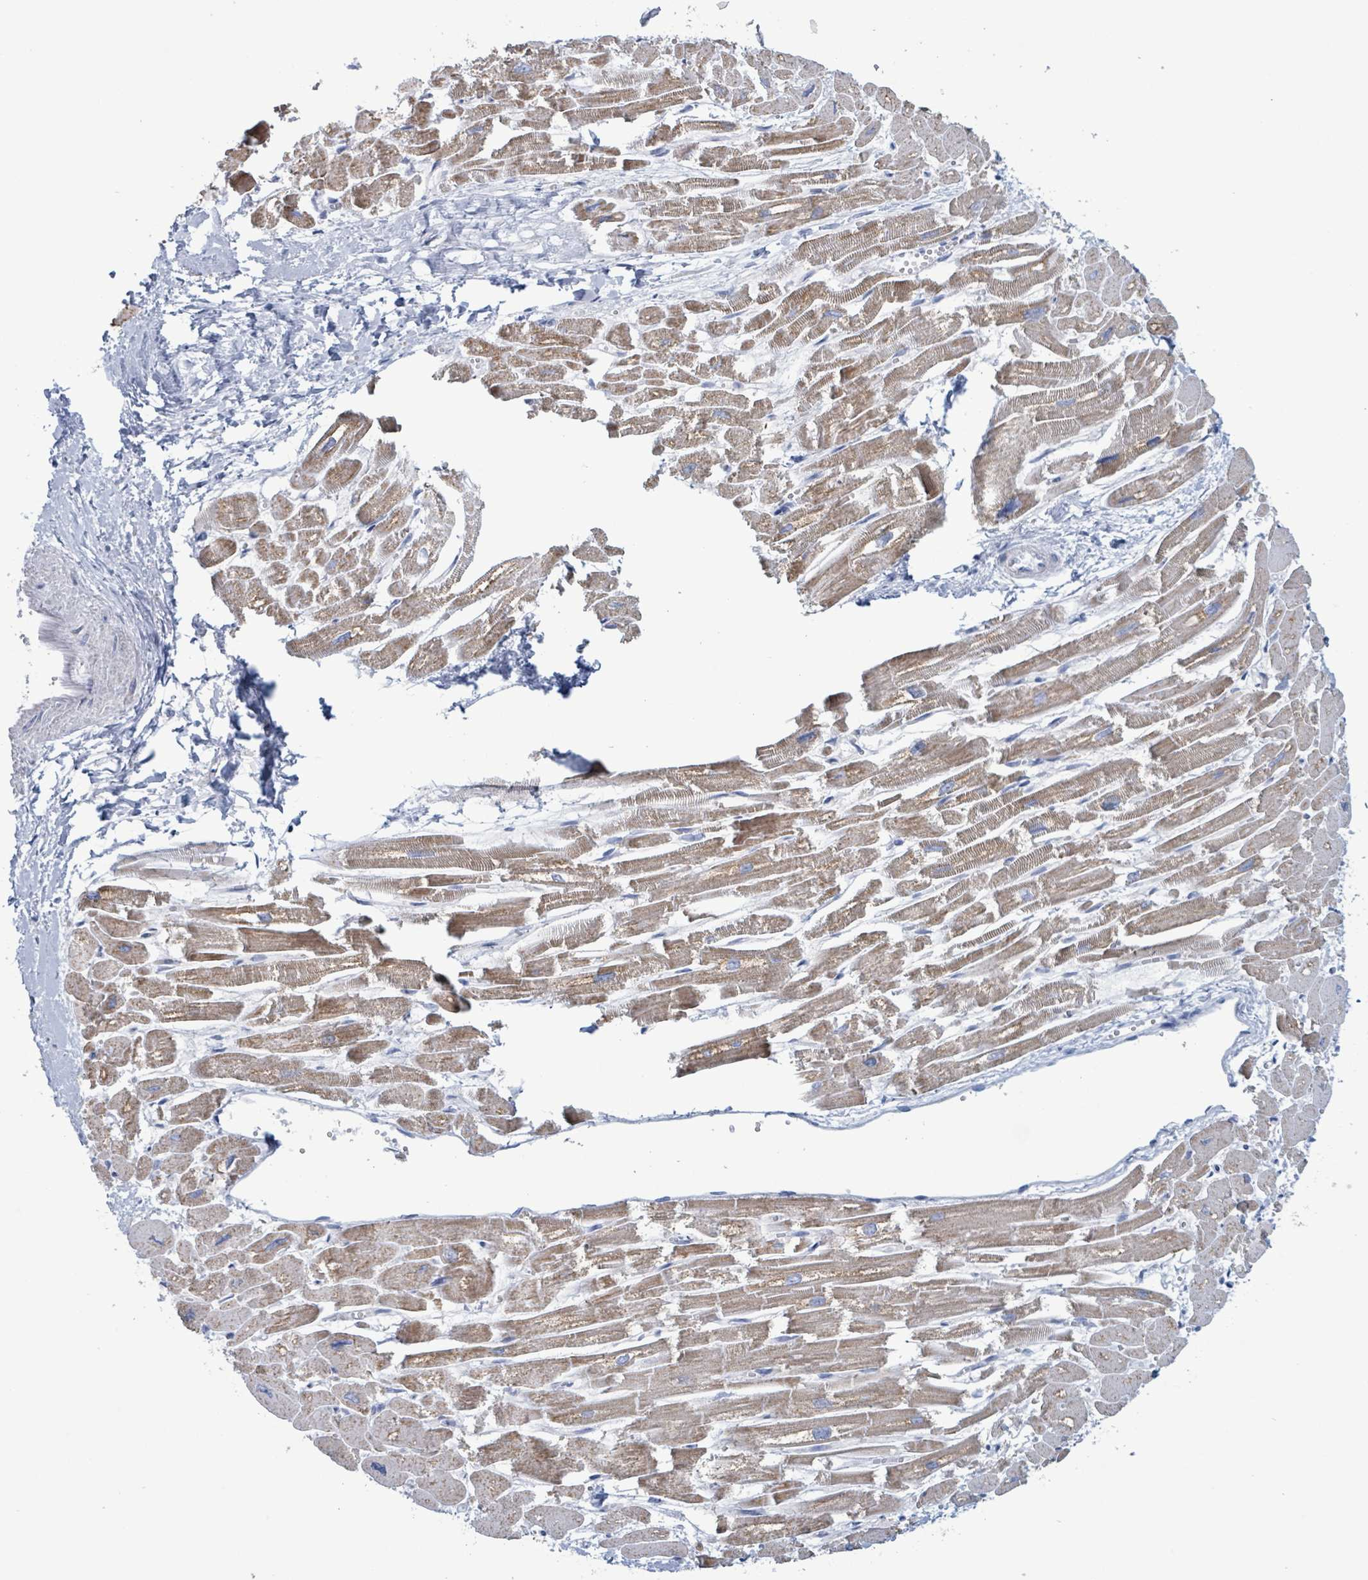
{"staining": {"intensity": "moderate", "quantity": "25%-75%", "location": "cytoplasmic/membranous"}, "tissue": "heart muscle", "cell_type": "Cardiomyocytes", "image_type": "normal", "snomed": [{"axis": "morphology", "description": "Normal tissue, NOS"}, {"axis": "topography", "description": "Heart"}], "caption": "Moderate cytoplasmic/membranous staining is present in about 25%-75% of cardiomyocytes in unremarkable heart muscle. The protein is shown in brown color, while the nuclei are stained blue.", "gene": "AKR1C4", "patient": {"sex": "male", "age": 54}}